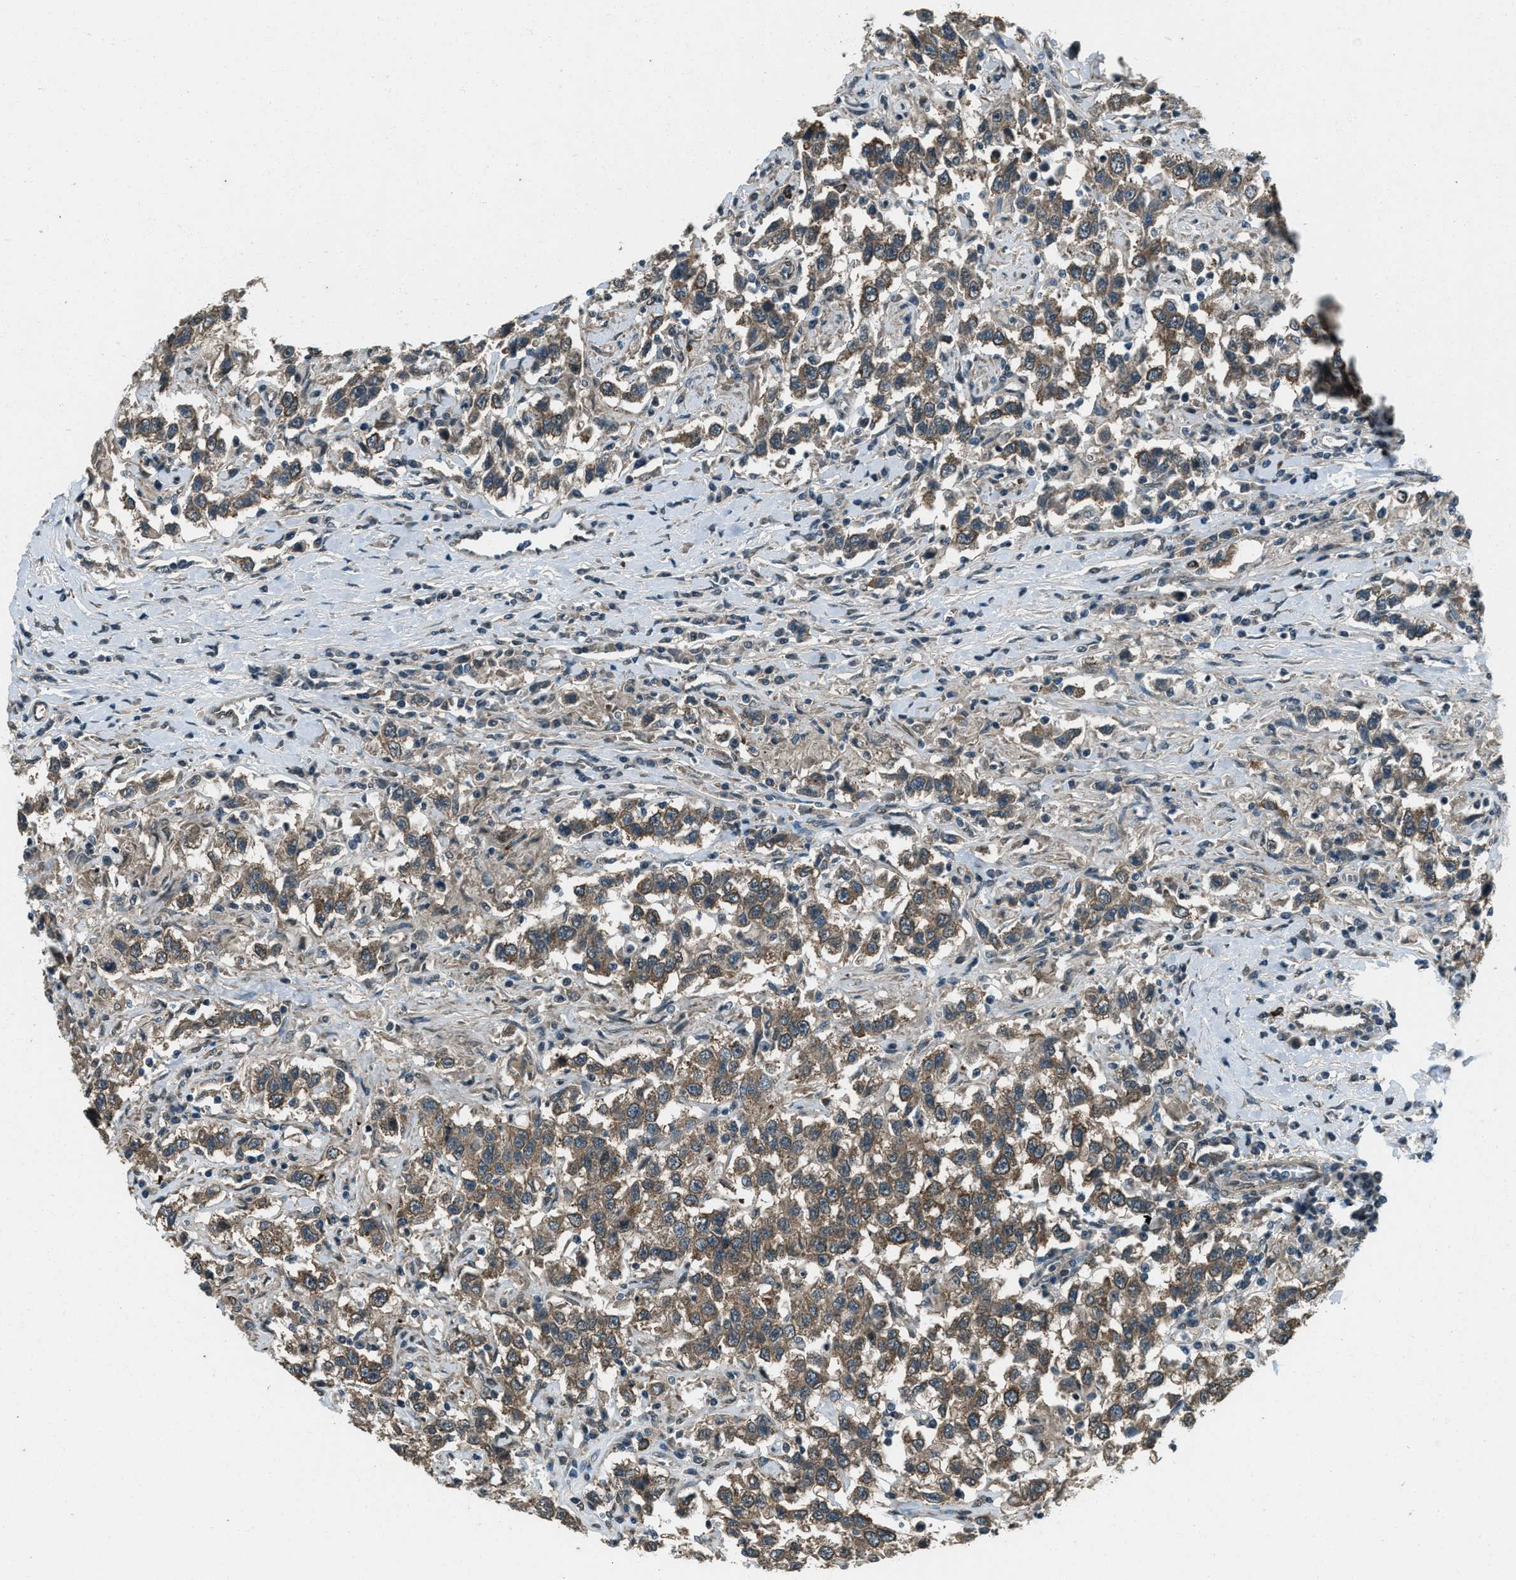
{"staining": {"intensity": "moderate", "quantity": ">75%", "location": "cytoplasmic/membranous"}, "tissue": "testis cancer", "cell_type": "Tumor cells", "image_type": "cancer", "snomed": [{"axis": "morphology", "description": "Seminoma, NOS"}, {"axis": "topography", "description": "Testis"}], "caption": "Immunohistochemistry (IHC) photomicrograph of human testis seminoma stained for a protein (brown), which displays medium levels of moderate cytoplasmic/membranous expression in approximately >75% of tumor cells.", "gene": "SVIL", "patient": {"sex": "male", "age": 41}}